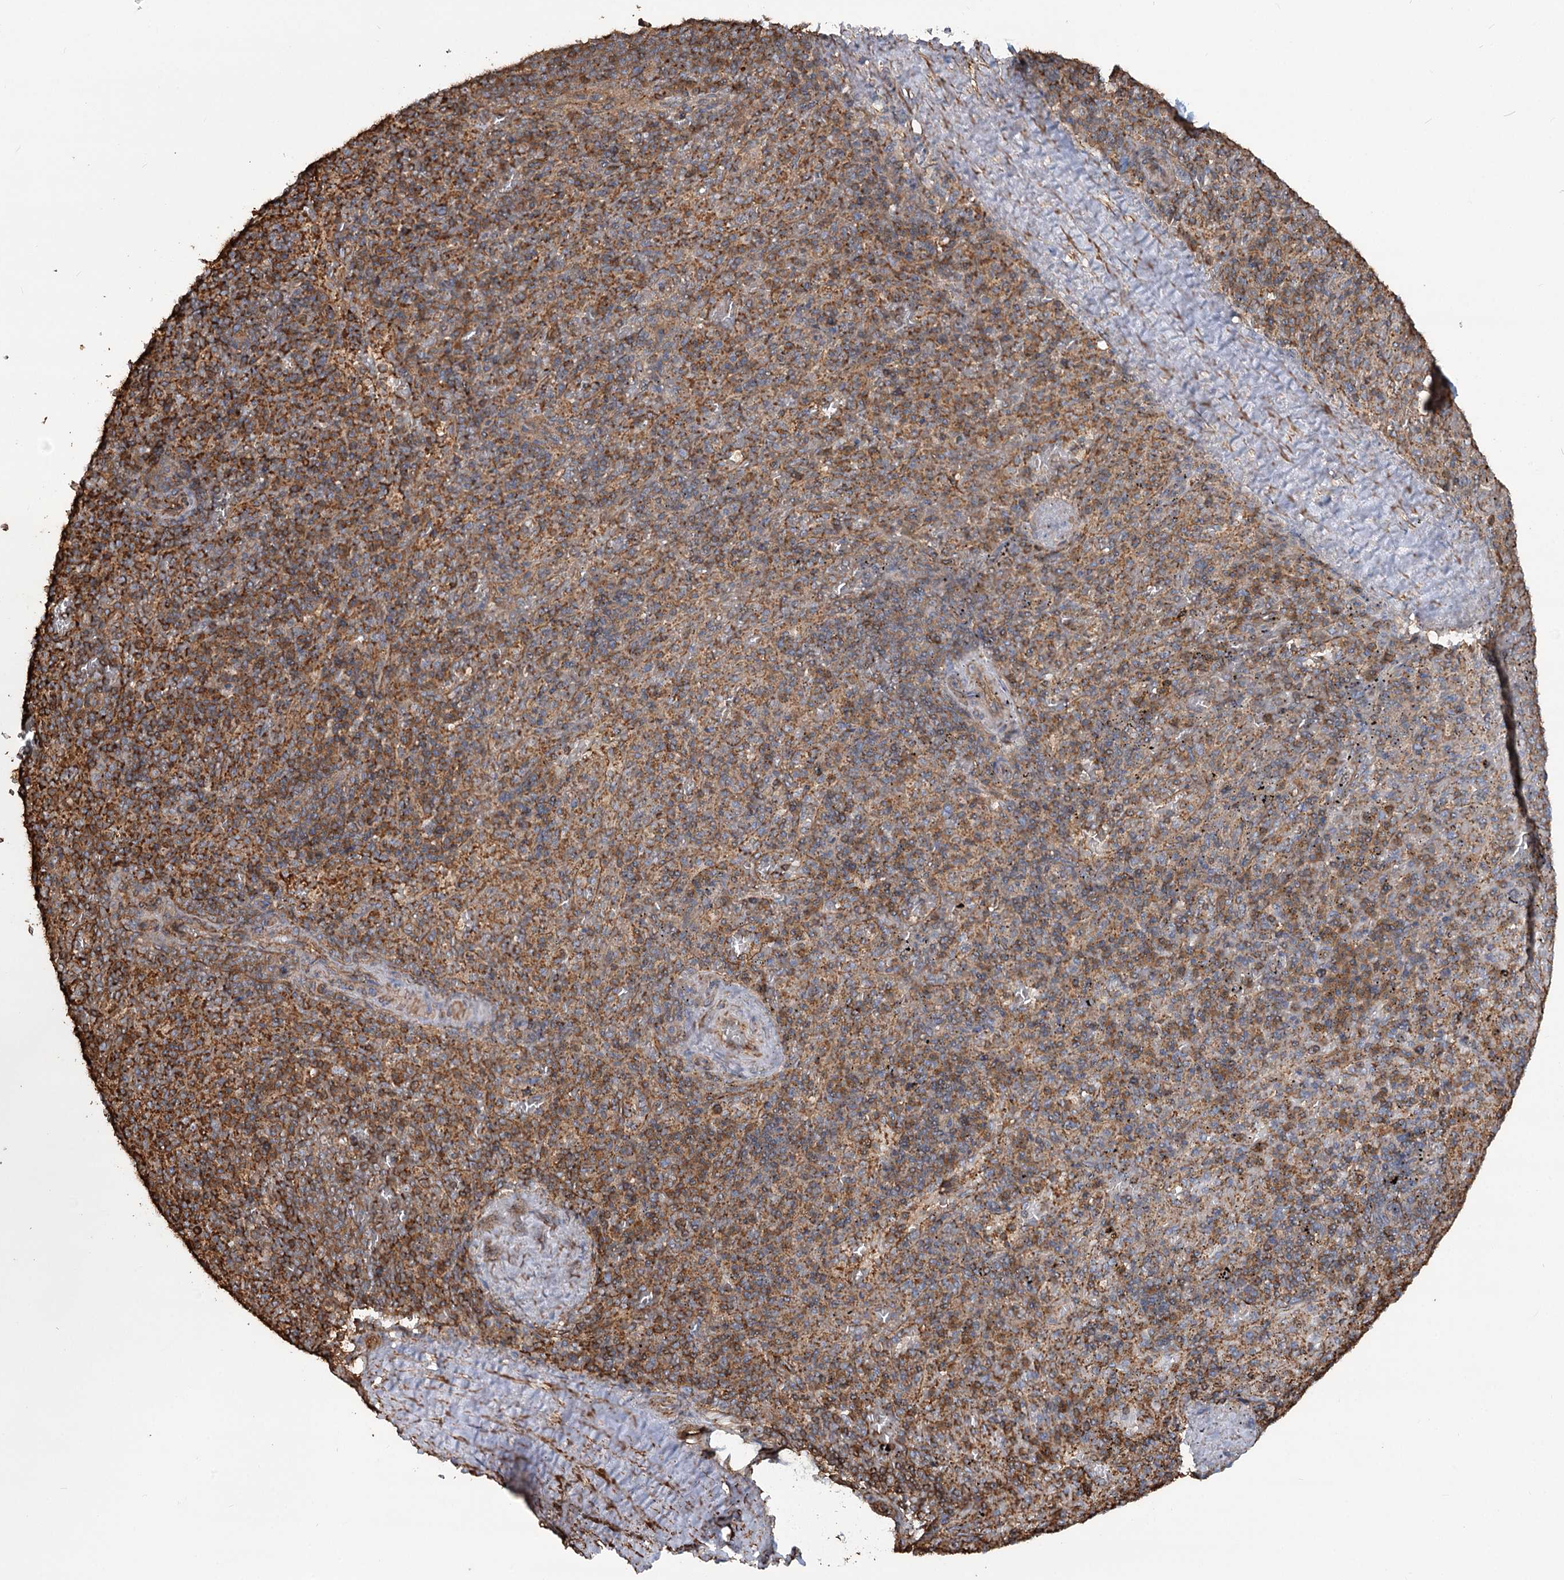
{"staining": {"intensity": "moderate", "quantity": "25%-75%", "location": "cytoplasmic/membranous"}, "tissue": "spleen", "cell_type": "Cells in red pulp", "image_type": "normal", "snomed": [{"axis": "morphology", "description": "Normal tissue, NOS"}, {"axis": "topography", "description": "Spleen"}], "caption": "IHC staining of normal spleen, which exhibits medium levels of moderate cytoplasmic/membranous positivity in approximately 25%-75% of cells in red pulp indicating moderate cytoplasmic/membranous protein staining. The staining was performed using DAB (3,3'-diaminobenzidine) (brown) for protein detection and nuclei were counterstained in hematoxylin (blue).", "gene": "WDR36", "patient": {"sex": "male", "age": 82}}